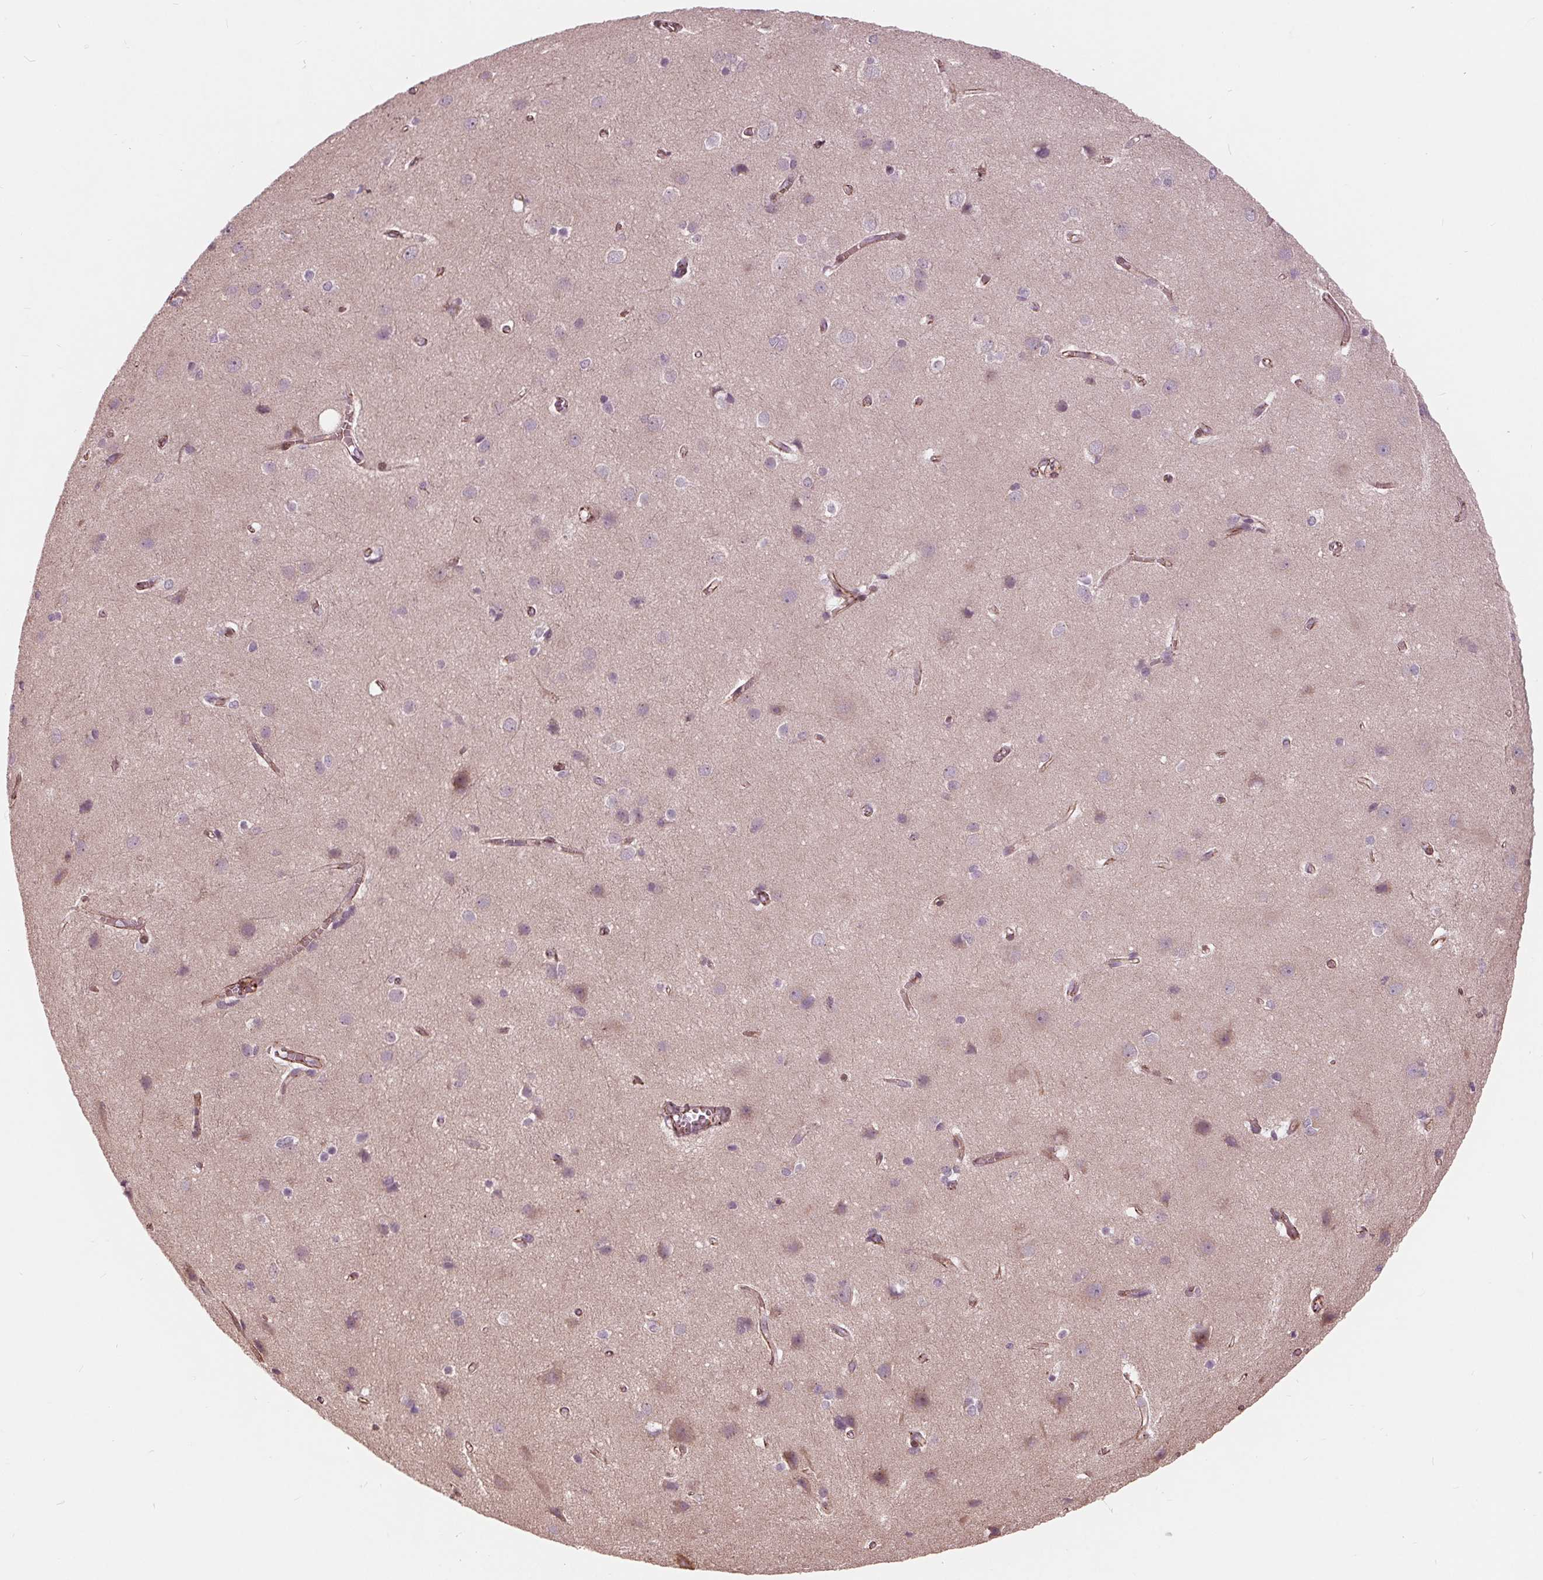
{"staining": {"intensity": "weak", "quantity": ">75%", "location": "cytoplasmic/membranous"}, "tissue": "cerebral cortex", "cell_type": "Endothelial cells", "image_type": "normal", "snomed": [{"axis": "morphology", "description": "Normal tissue, NOS"}, {"axis": "topography", "description": "Cerebral cortex"}], "caption": "Endothelial cells exhibit low levels of weak cytoplasmic/membranous expression in about >75% of cells in benign cerebral cortex.", "gene": "TXNIP", "patient": {"sex": "male", "age": 37}}